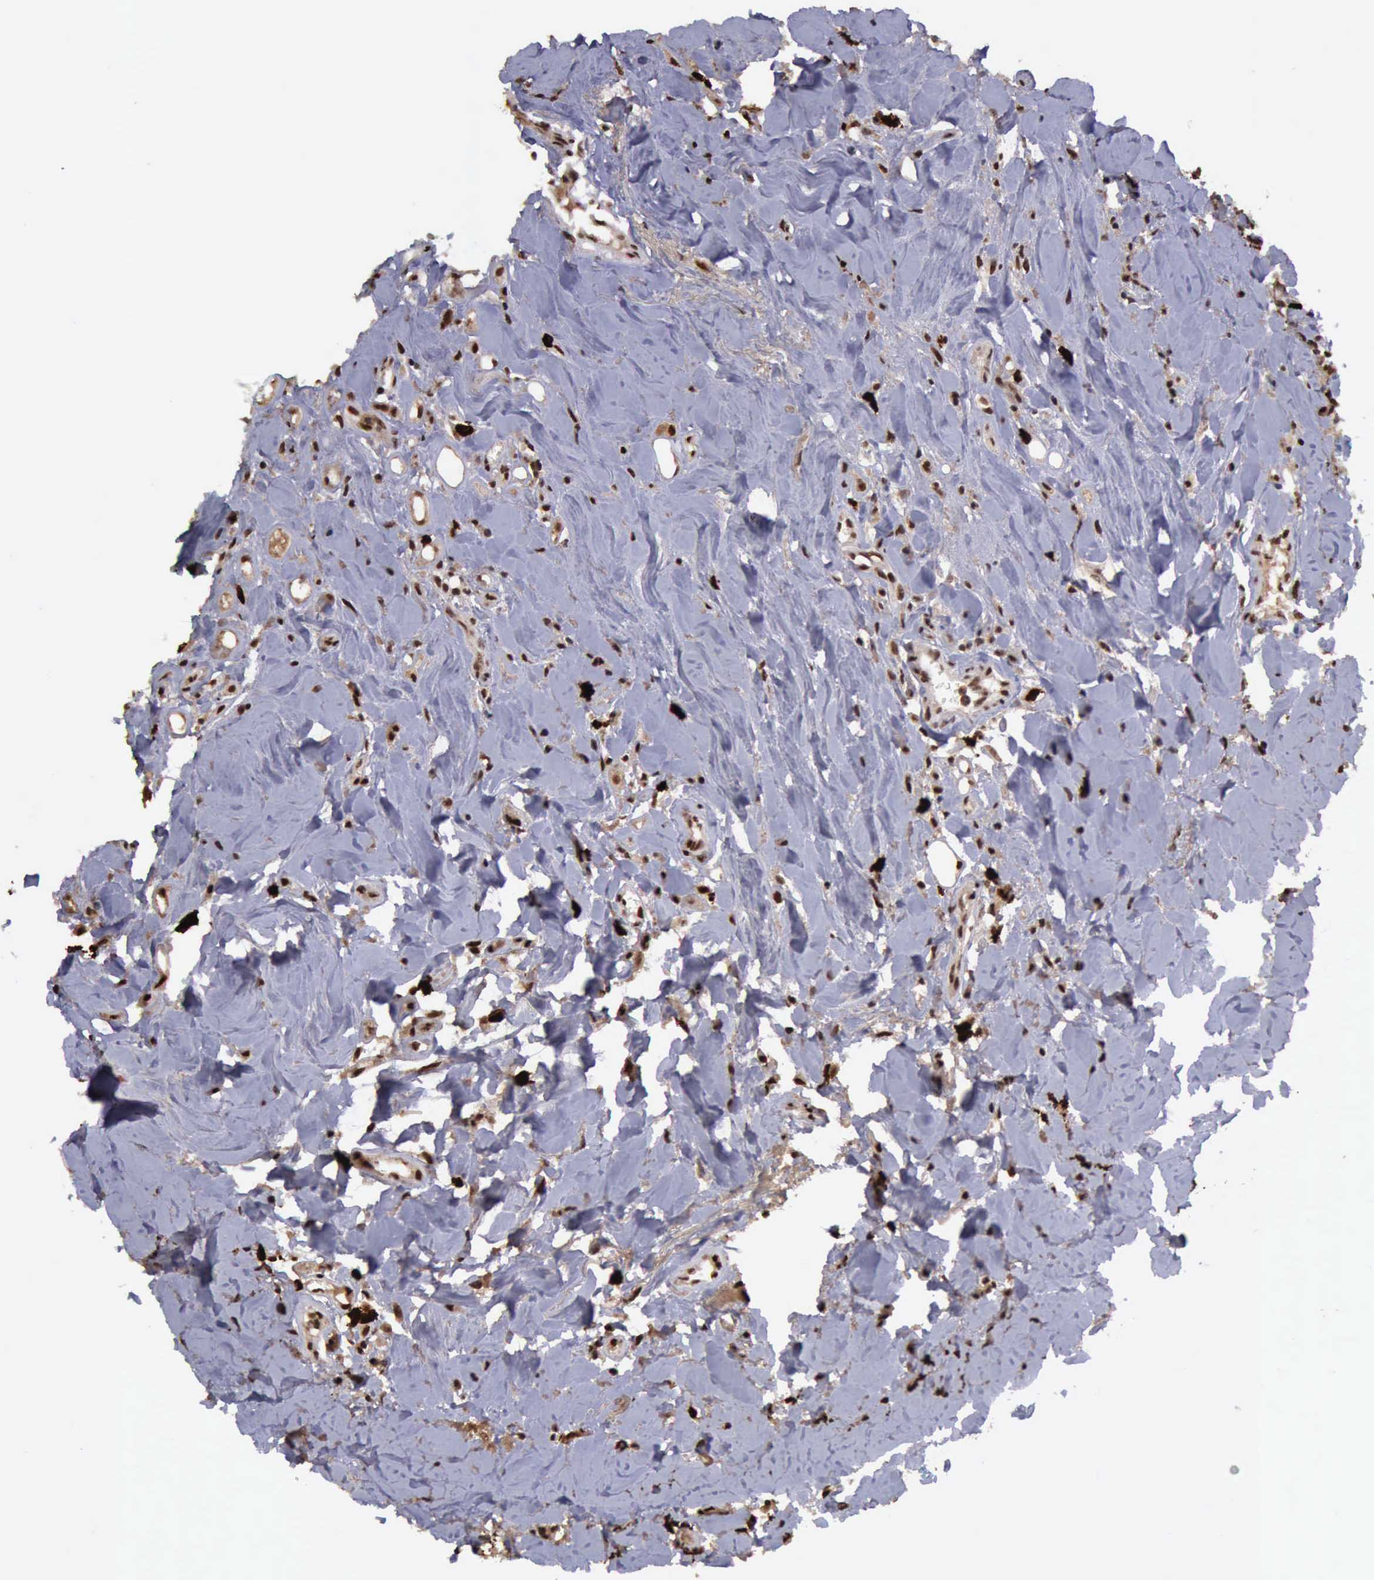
{"staining": {"intensity": "strong", "quantity": ">75%", "location": "cytoplasmic/membranous"}, "tissue": "head and neck cancer", "cell_type": "Tumor cells", "image_type": "cancer", "snomed": [{"axis": "morphology", "description": "Squamous cell carcinoma, NOS"}, {"axis": "topography", "description": "Oral tissue"}, {"axis": "topography", "description": "Head-Neck"}], "caption": "Approximately >75% of tumor cells in squamous cell carcinoma (head and neck) display strong cytoplasmic/membranous protein expression as visualized by brown immunohistochemical staining.", "gene": "TRMT2A", "patient": {"sex": "female", "age": 82}}